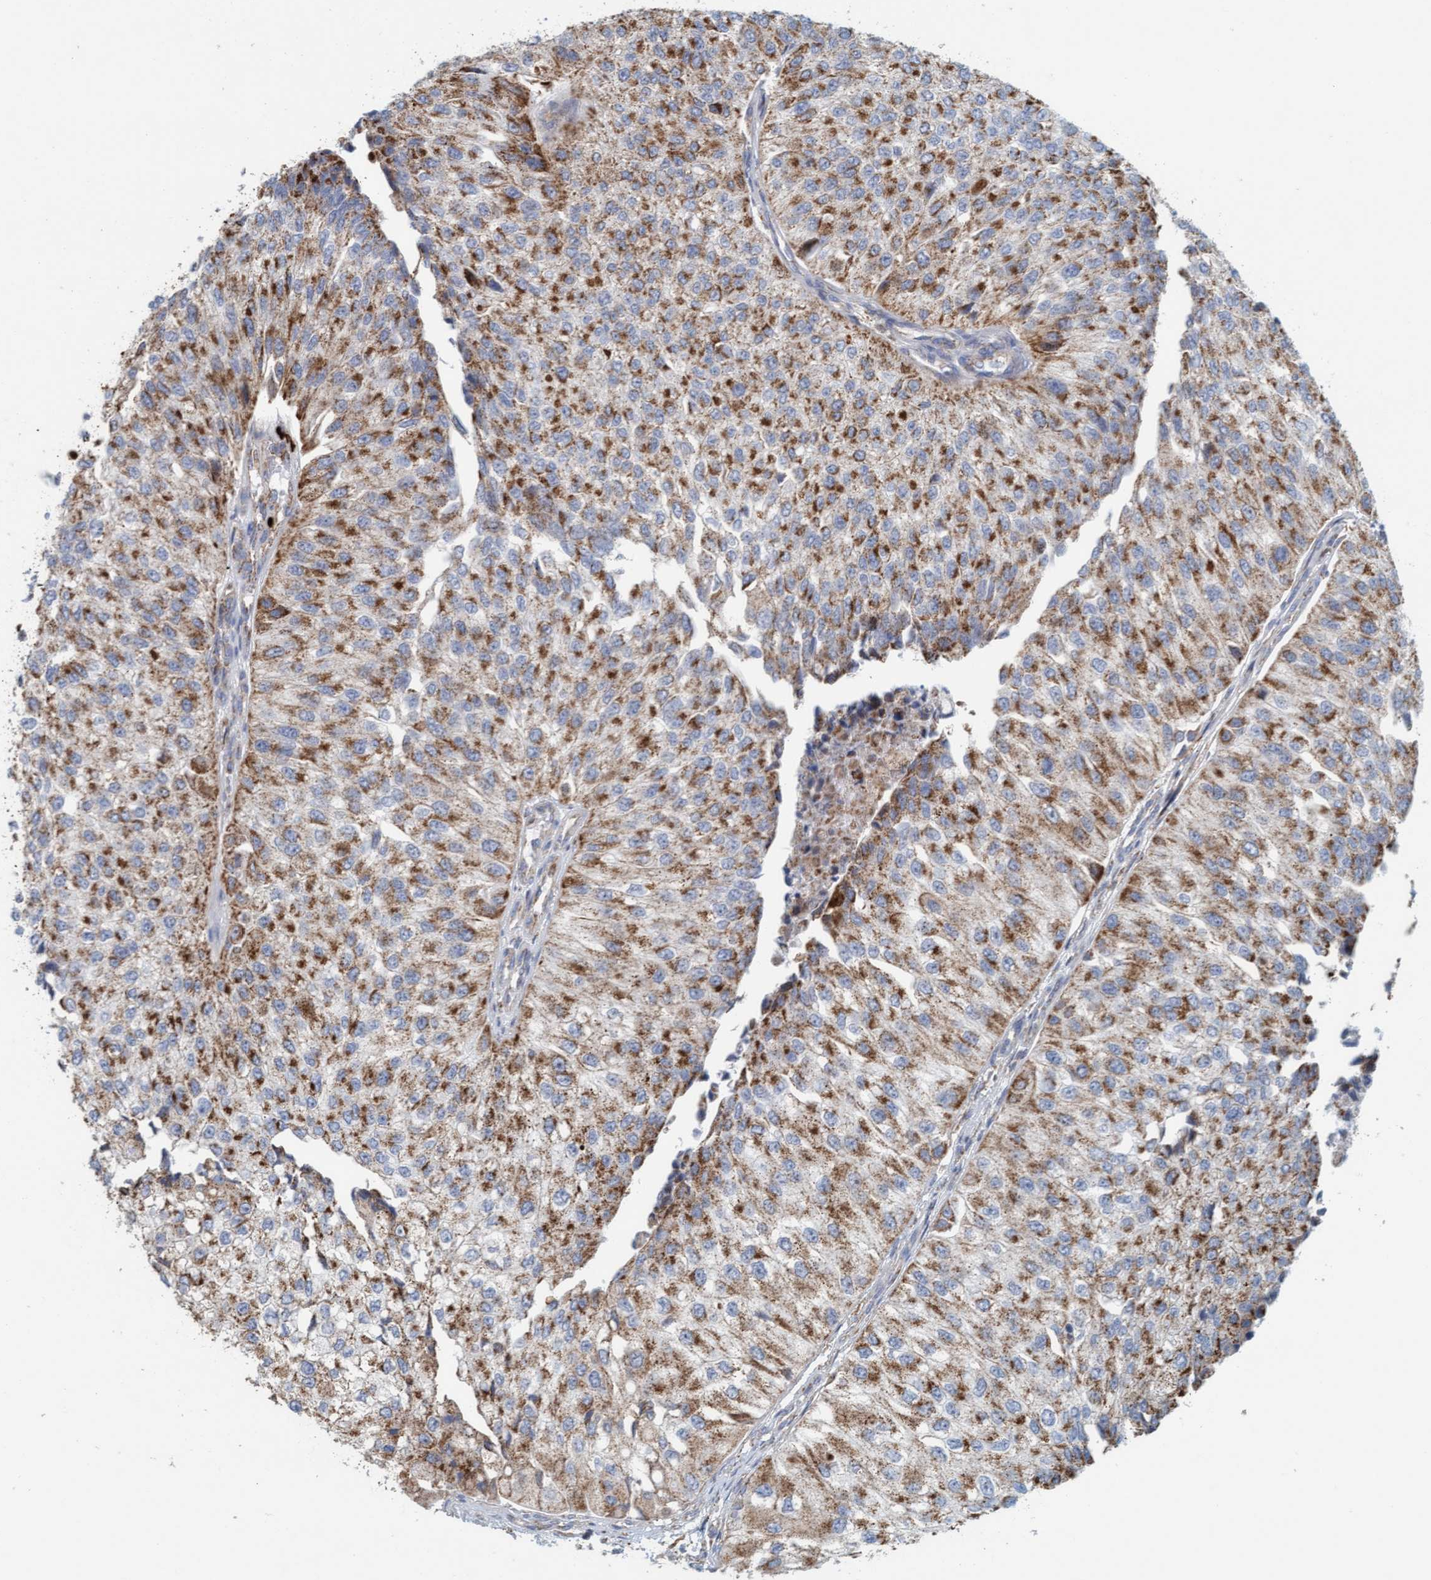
{"staining": {"intensity": "strong", "quantity": ">75%", "location": "cytoplasmic/membranous"}, "tissue": "urothelial cancer", "cell_type": "Tumor cells", "image_type": "cancer", "snomed": [{"axis": "morphology", "description": "Urothelial carcinoma, High grade"}, {"axis": "topography", "description": "Kidney"}, {"axis": "topography", "description": "Urinary bladder"}], "caption": "Immunohistochemistry staining of urothelial cancer, which exhibits high levels of strong cytoplasmic/membranous staining in about >75% of tumor cells indicating strong cytoplasmic/membranous protein staining. The staining was performed using DAB (brown) for protein detection and nuclei were counterstained in hematoxylin (blue).", "gene": "B9D1", "patient": {"sex": "male", "age": 77}}